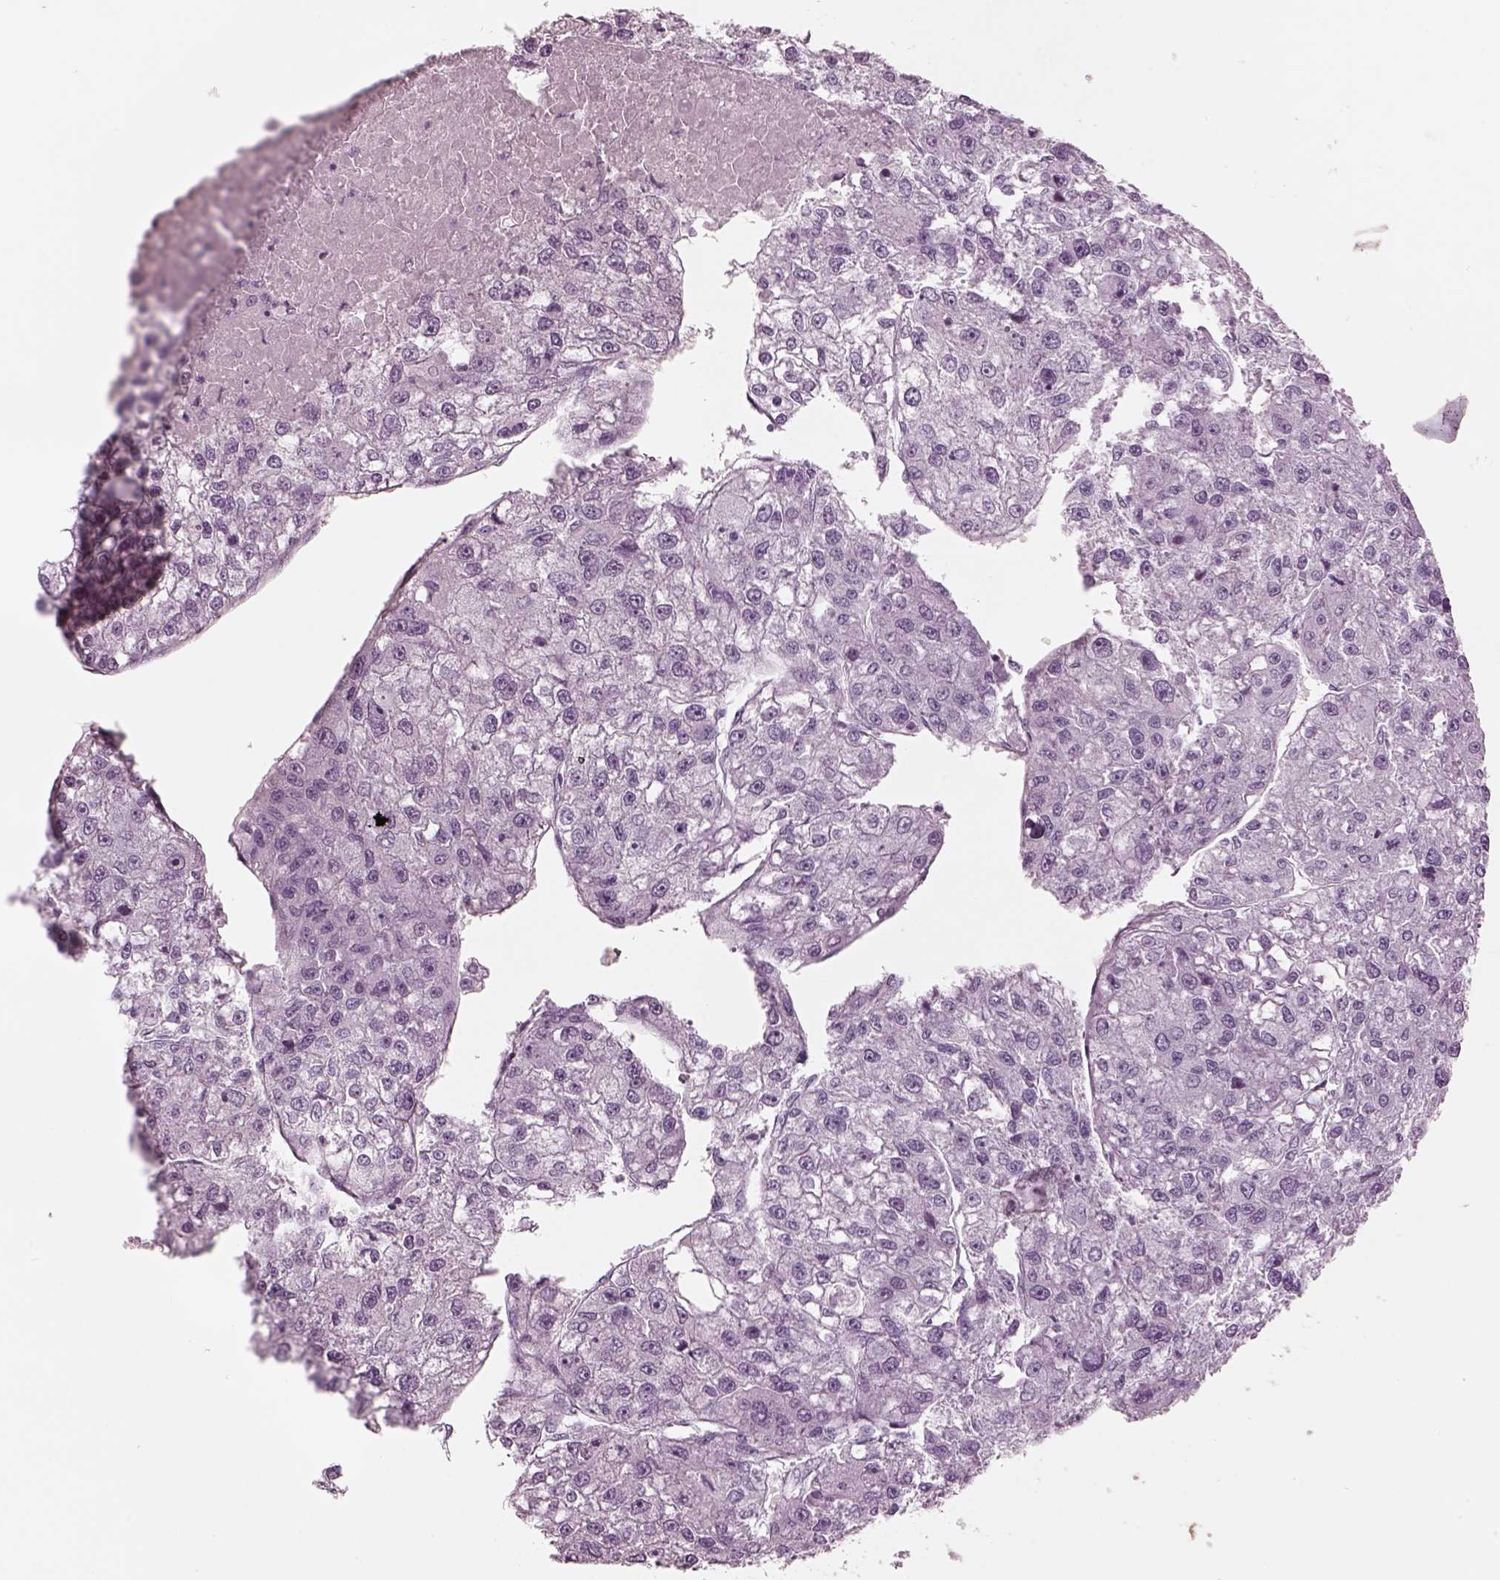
{"staining": {"intensity": "negative", "quantity": "none", "location": "none"}, "tissue": "liver cancer", "cell_type": "Tumor cells", "image_type": "cancer", "snomed": [{"axis": "morphology", "description": "Carcinoma, Hepatocellular, NOS"}, {"axis": "topography", "description": "Liver"}], "caption": "High magnification brightfield microscopy of liver hepatocellular carcinoma stained with DAB (3,3'-diaminobenzidine) (brown) and counterstained with hematoxylin (blue): tumor cells show no significant expression.", "gene": "OPN4", "patient": {"sex": "male", "age": 56}}